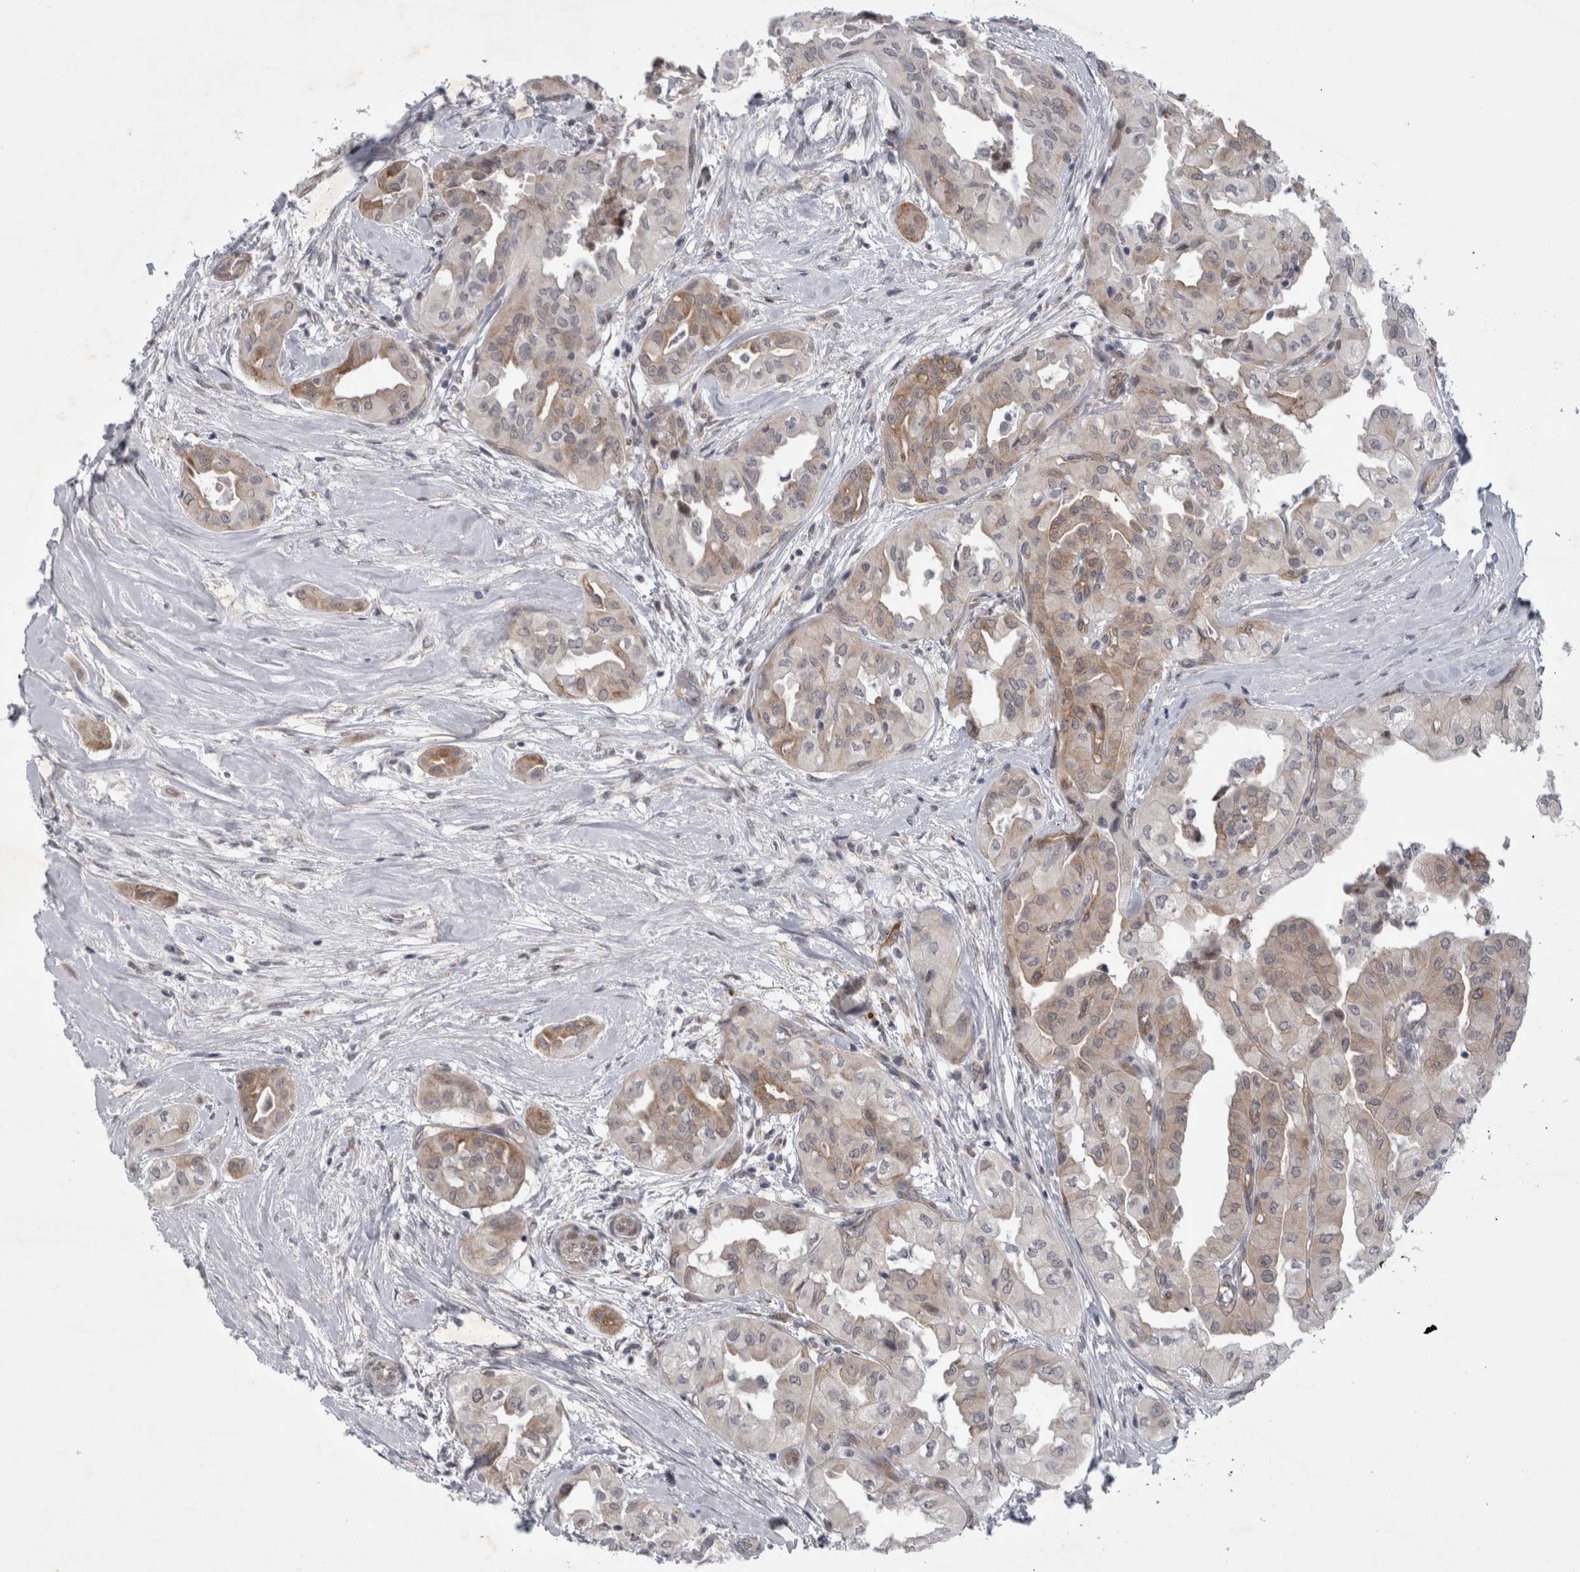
{"staining": {"intensity": "weak", "quantity": "25%-75%", "location": "cytoplasmic/membranous"}, "tissue": "thyroid cancer", "cell_type": "Tumor cells", "image_type": "cancer", "snomed": [{"axis": "morphology", "description": "Papillary adenocarcinoma, NOS"}, {"axis": "topography", "description": "Thyroid gland"}], "caption": "Human thyroid cancer (papillary adenocarcinoma) stained with a brown dye demonstrates weak cytoplasmic/membranous positive positivity in about 25%-75% of tumor cells.", "gene": "PARP11", "patient": {"sex": "female", "age": 59}}